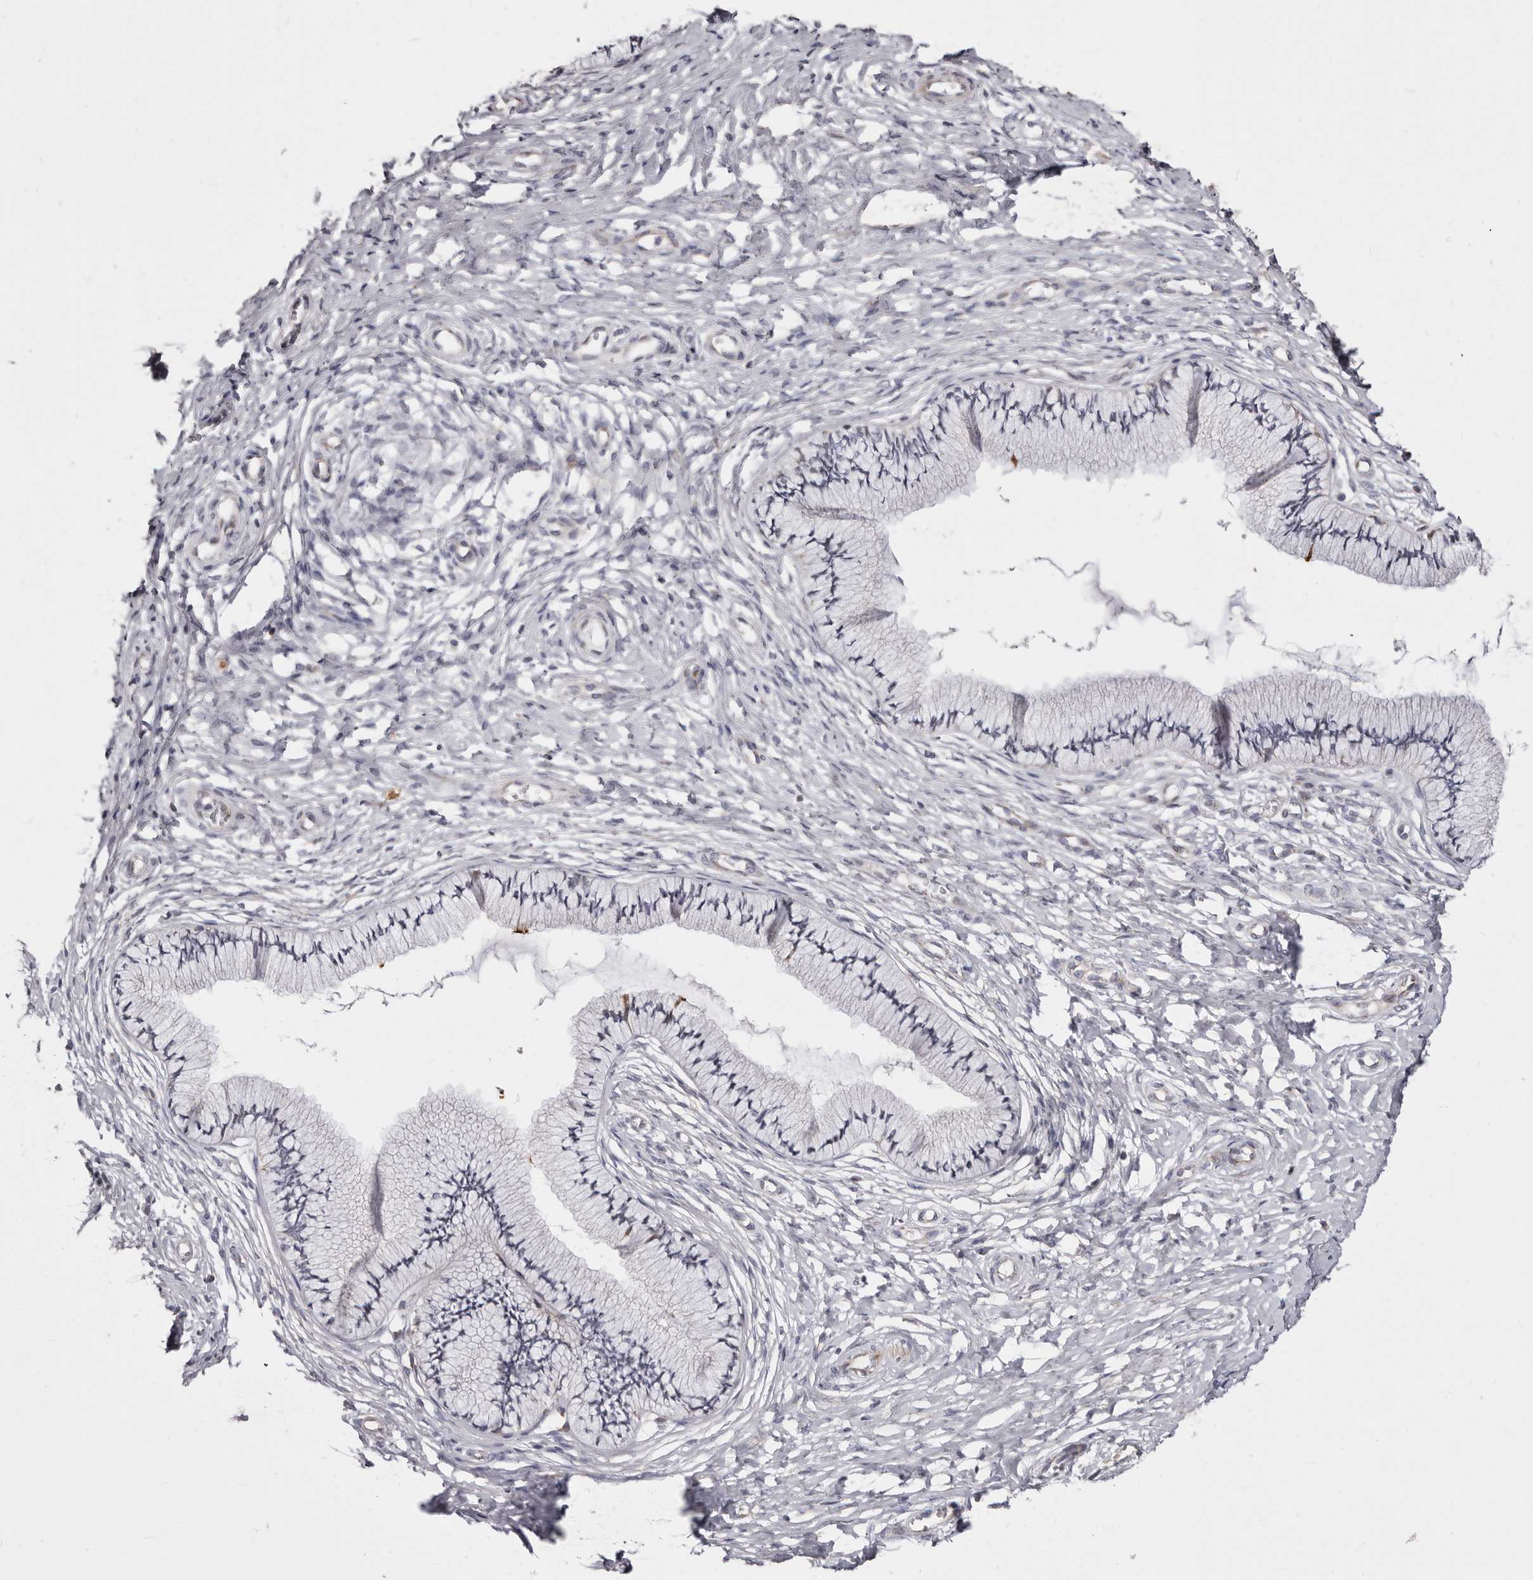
{"staining": {"intensity": "moderate", "quantity": "25%-75%", "location": "cytoplasmic/membranous"}, "tissue": "cervix", "cell_type": "Glandular cells", "image_type": "normal", "snomed": [{"axis": "morphology", "description": "Normal tissue, NOS"}, {"axis": "topography", "description": "Cervix"}], "caption": "Immunohistochemistry (IHC) histopathology image of normal human cervix stained for a protein (brown), which exhibits medium levels of moderate cytoplasmic/membranous expression in approximately 25%-75% of glandular cells.", "gene": "TIMM17B", "patient": {"sex": "female", "age": 36}}